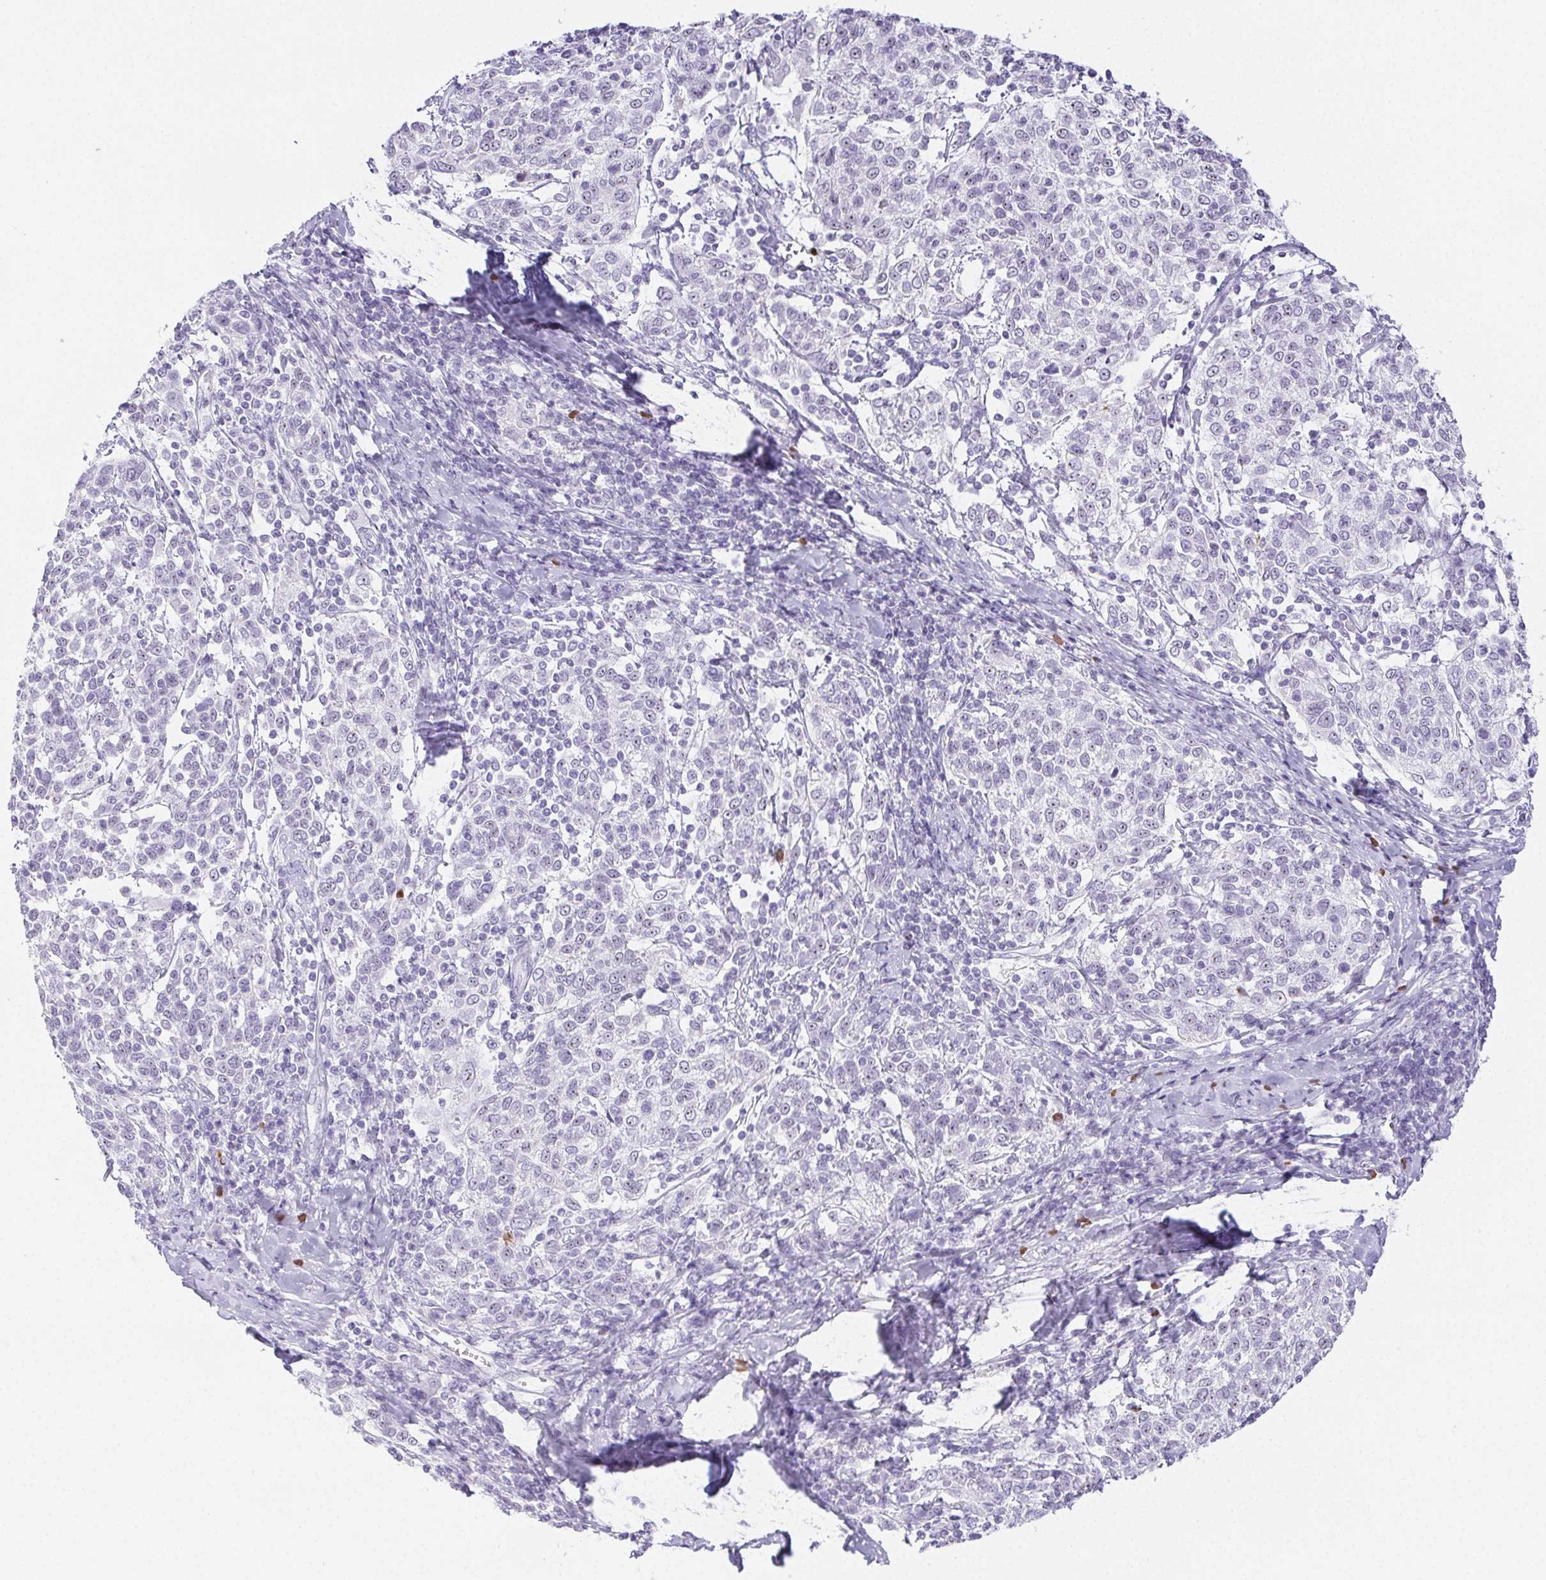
{"staining": {"intensity": "negative", "quantity": "none", "location": "none"}, "tissue": "cervical cancer", "cell_type": "Tumor cells", "image_type": "cancer", "snomed": [{"axis": "morphology", "description": "Squamous cell carcinoma, NOS"}, {"axis": "topography", "description": "Cervix"}], "caption": "Protein analysis of cervical cancer displays no significant positivity in tumor cells. (DAB (3,3'-diaminobenzidine) immunohistochemistry with hematoxylin counter stain).", "gene": "ST8SIA3", "patient": {"sex": "female", "age": 61}}